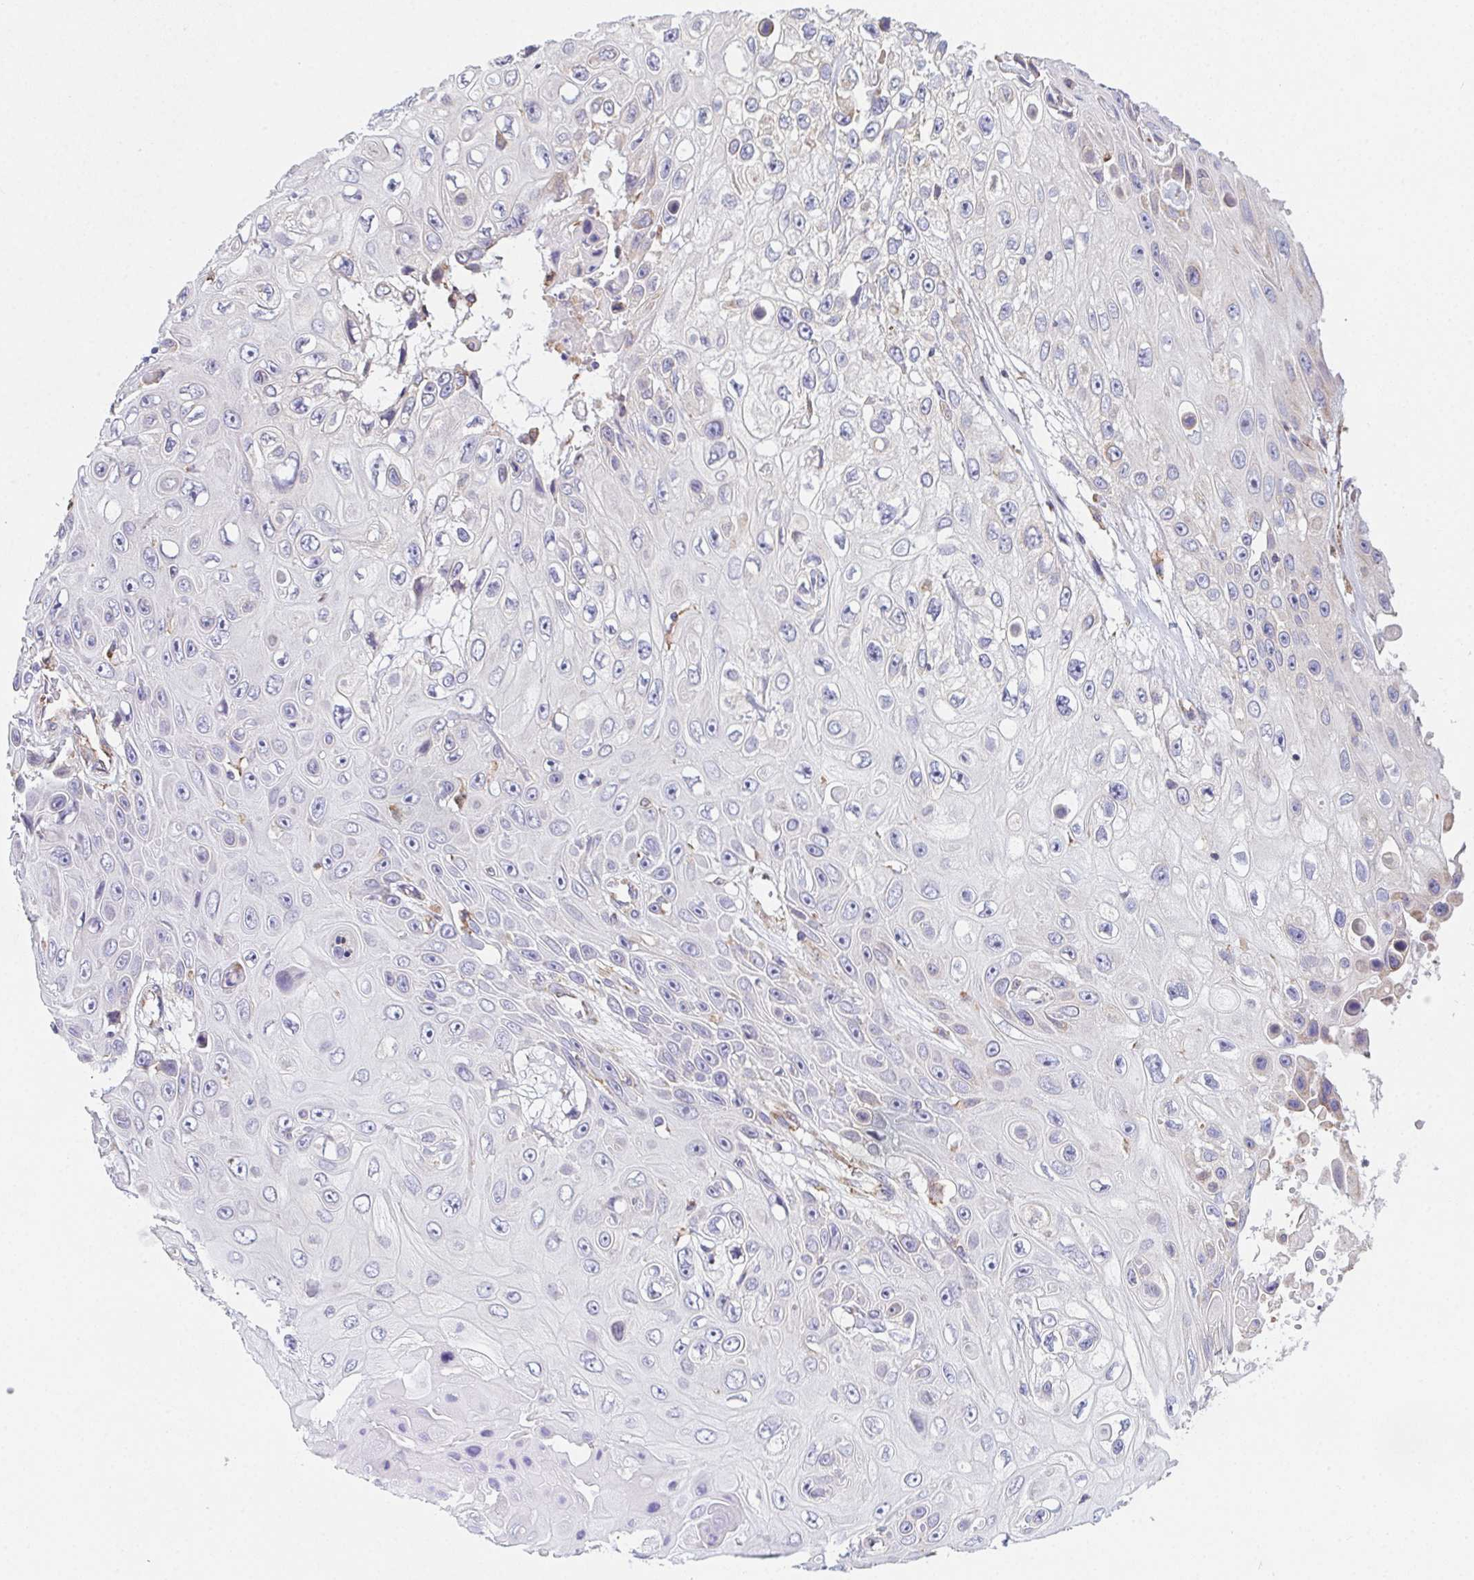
{"staining": {"intensity": "weak", "quantity": "<25%", "location": "cytoplasmic/membranous"}, "tissue": "skin cancer", "cell_type": "Tumor cells", "image_type": "cancer", "snomed": [{"axis": "morphology", "description": "Squamous cell carcinoma, NOS"}, {"axis": "topography", "description": "Skin"}], "caption": "Skin cancer (squamous cell carcinoma) was stained to show a protein in brown. There is no significant expression in tumor cells.", "gene": "ADAM8", "patient": {"sex": "male", "age": 82}}